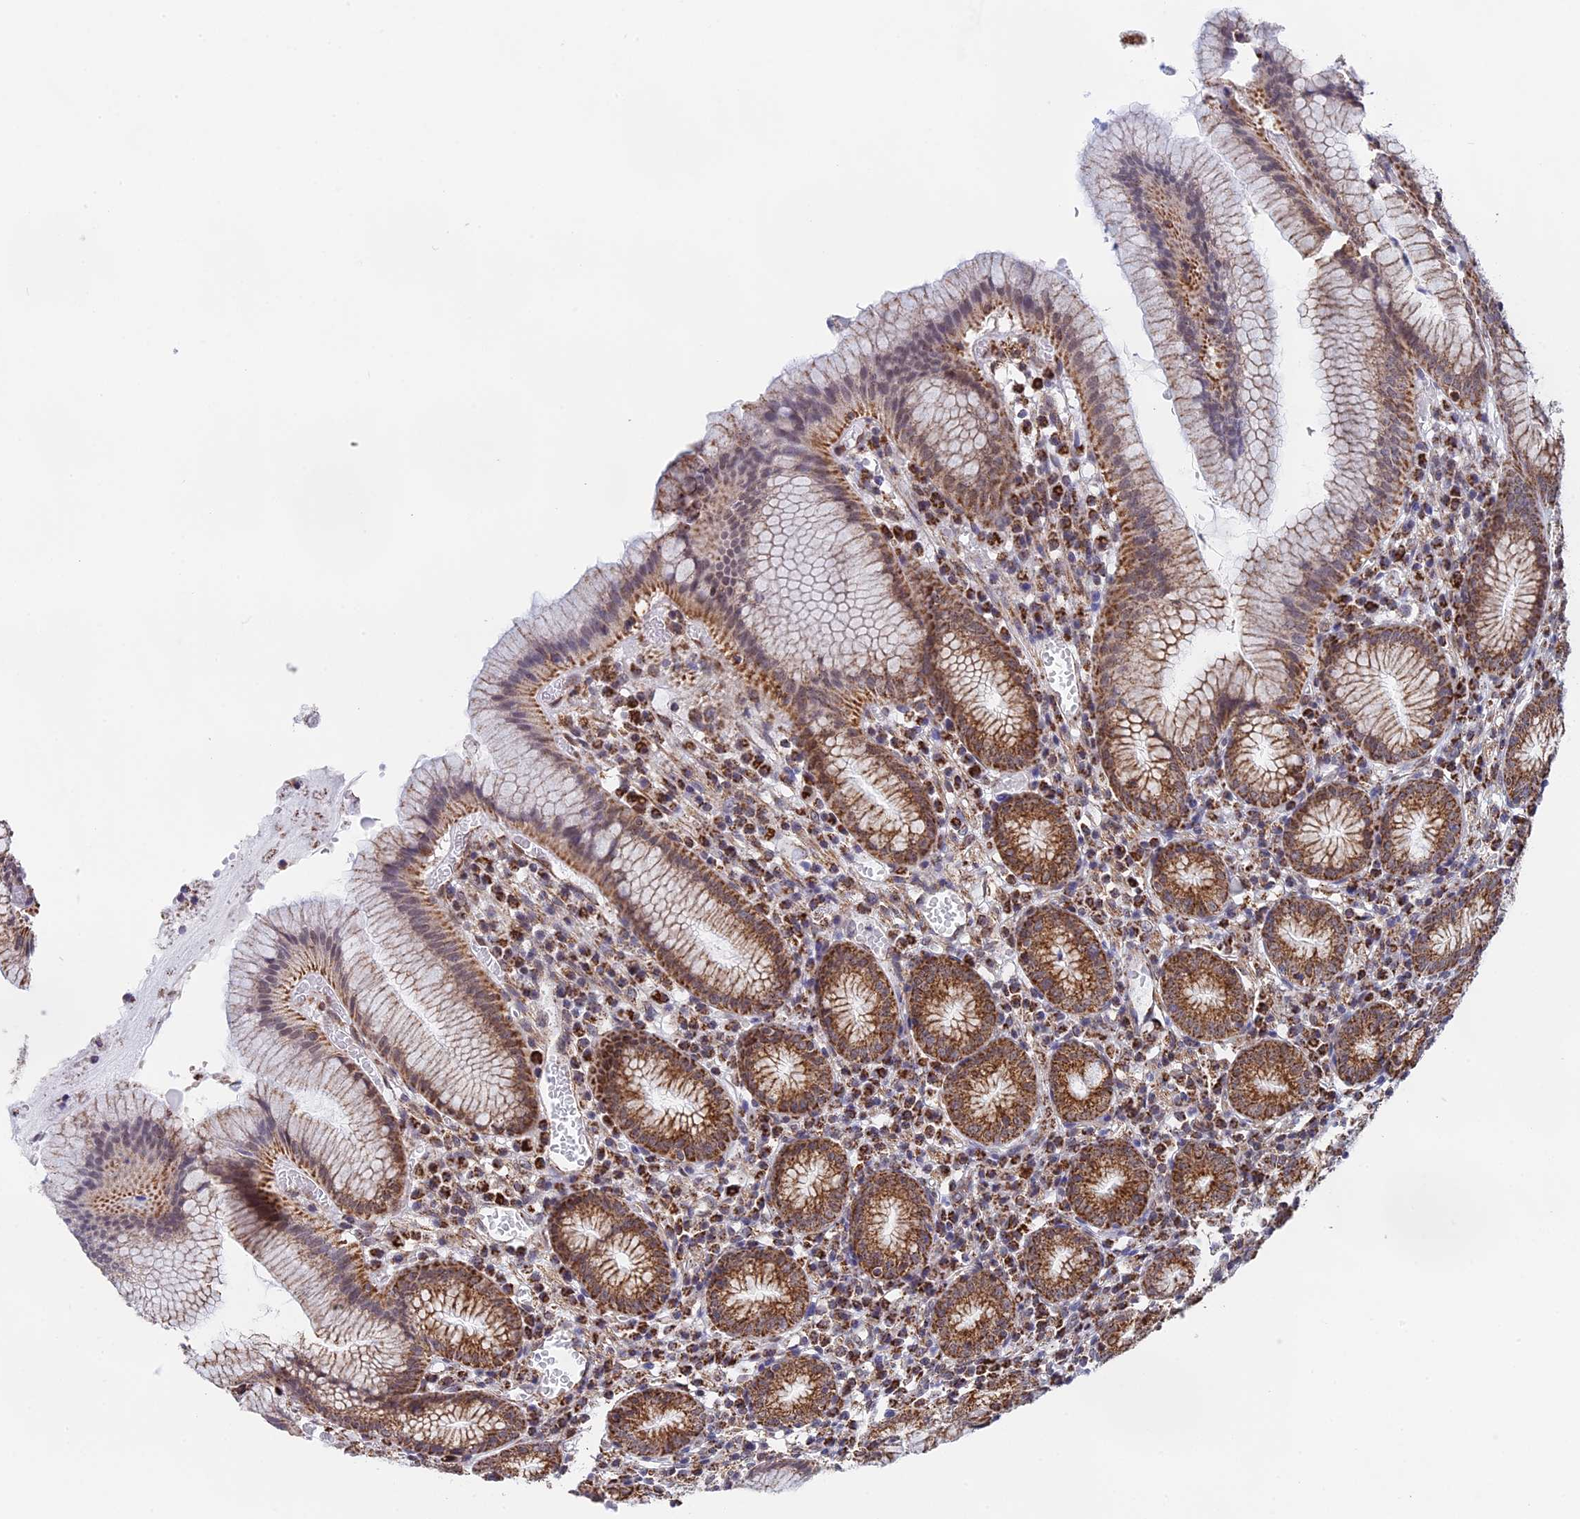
{"staining": {"intensity": "strong", "quantity": ">75%", "location": "cytoplasmic/membranous"}, "tissue": "stomach", "cell_type": "Glandular cells", "image_type": "normal", "snomed": [{"axis": "morphology", "description": "Normal tissue, NOS"}, {"axis": "topography", "description": "Stomach"}], "caption": "This photomicrograph displays immunohistochemistry (IHC) staining of unremarkable stomach, with high strong cytoplasmic/membranous positivity in about >75% of glandular cells.", "gene": "CDC16", "patient": {"sex": "male", "age": 55}}